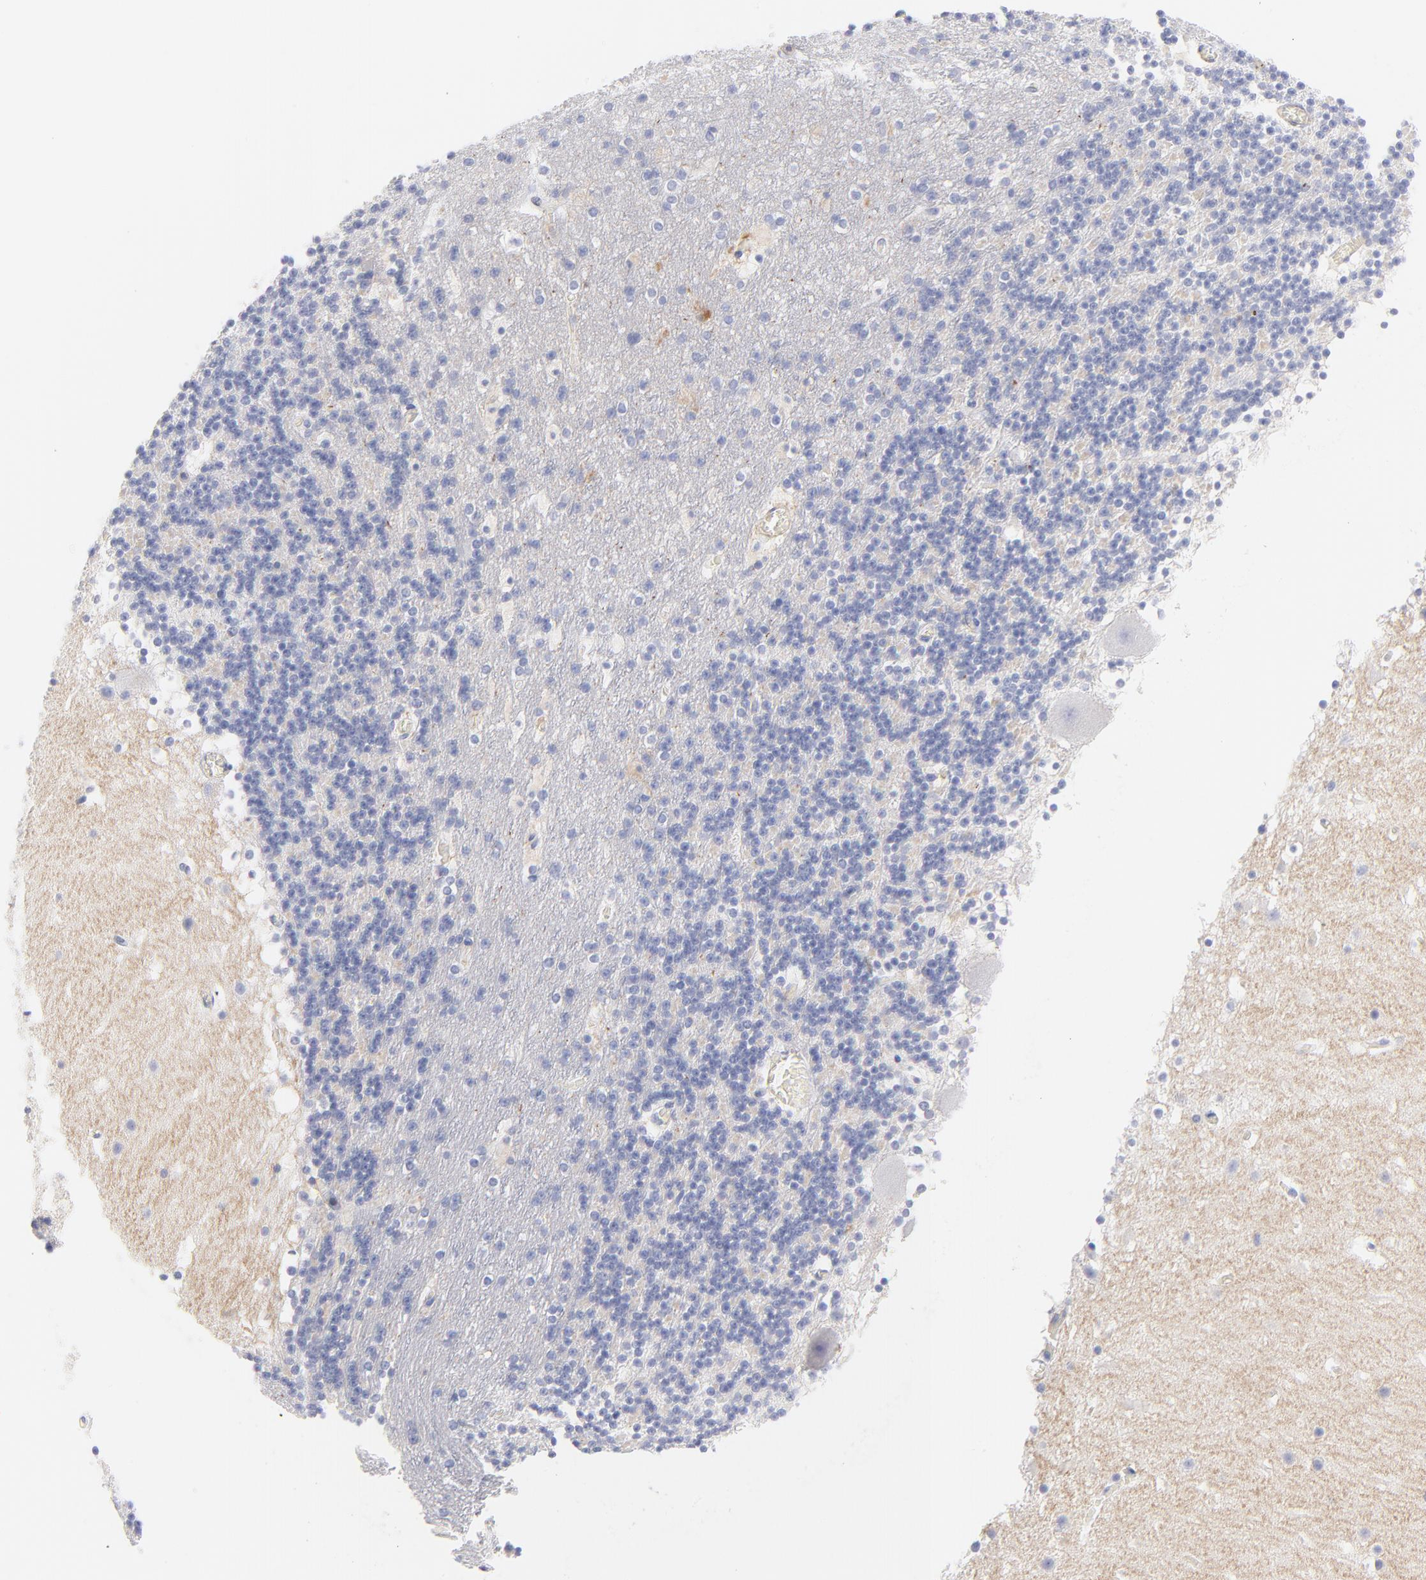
{"staining": {"intensity": "negative", "quantity": "none", "location": "none"}, "tissue": "cerebellum", "cell_type": "Cells in granular layer", "image_type": "normal", "snomed": [{"axis": "morphology", "description": "Normal tissue, NOS"}, {"axis": "topography", "description": "Cerebellum"}], "caption": "High power microscopy histopathology image of an immunohistochemistry photomicrograph of normal cerebellum, revealing no significant positivity in cells in granular layer.", "gene": "ACTA2", "patient": {"sex": "male", "age": 45}}